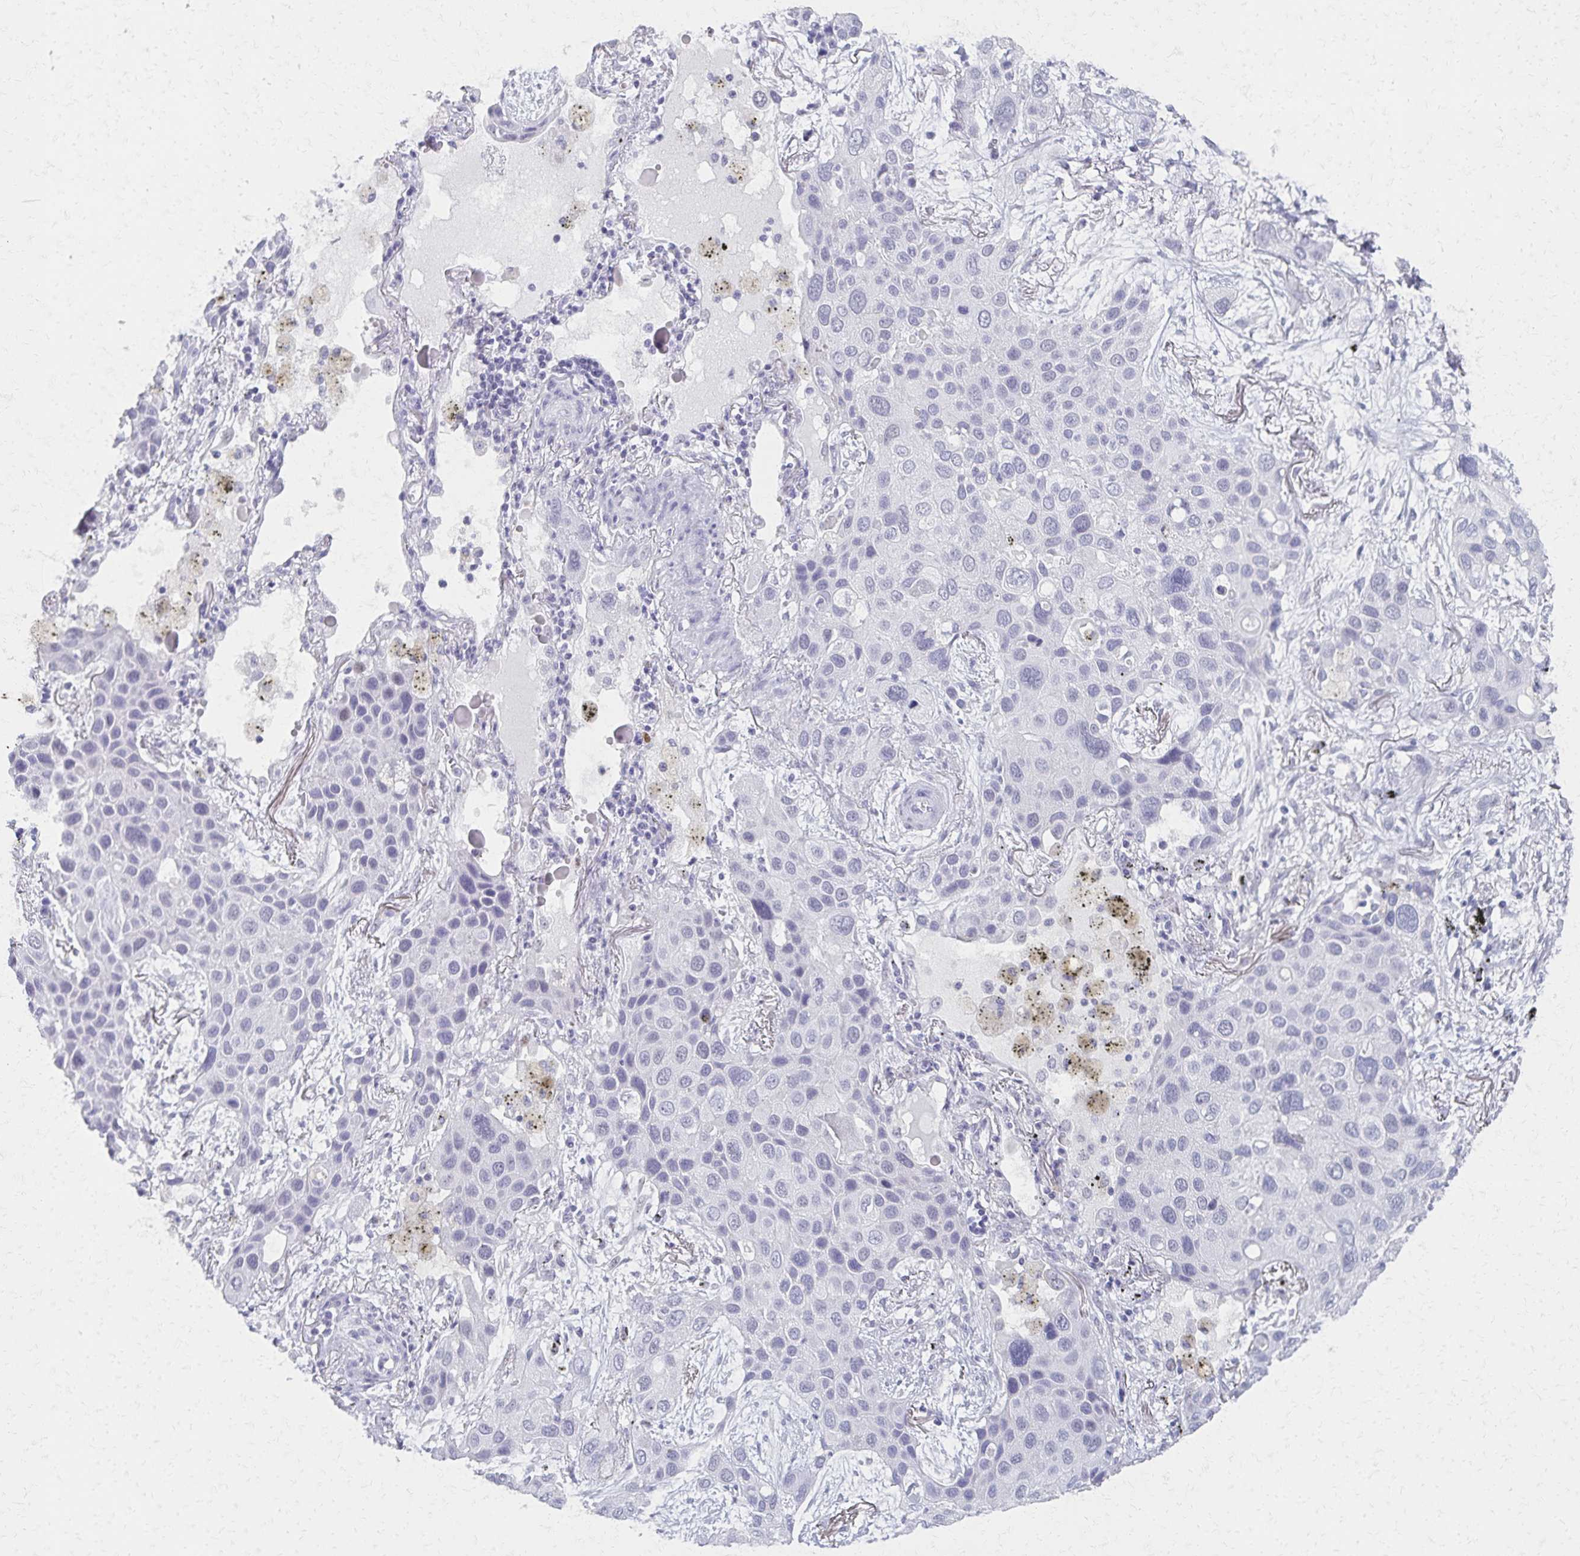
{"staining": {"intensity": "negative", "quantity": "none", "location": "none"}, "tissue": "lung cancer", "cell_type": "Tumor cells", "image_type": "cancer", "snomed": [{"axis": "morphology", "description": "Squamous cell carcinoma, NOS"}, {"axis": "morphology", "description": "Squamous cell carcinoma, metastatic, NOS"}, {"axis": "topography", "description": "Lung"}], "caption": "The immunohistochemistry photomicrograph has no significant expression in tumor cells of lung cancer tissue.", "gene": "MORC4", "patient": {"sex": "male", "age": 59}}